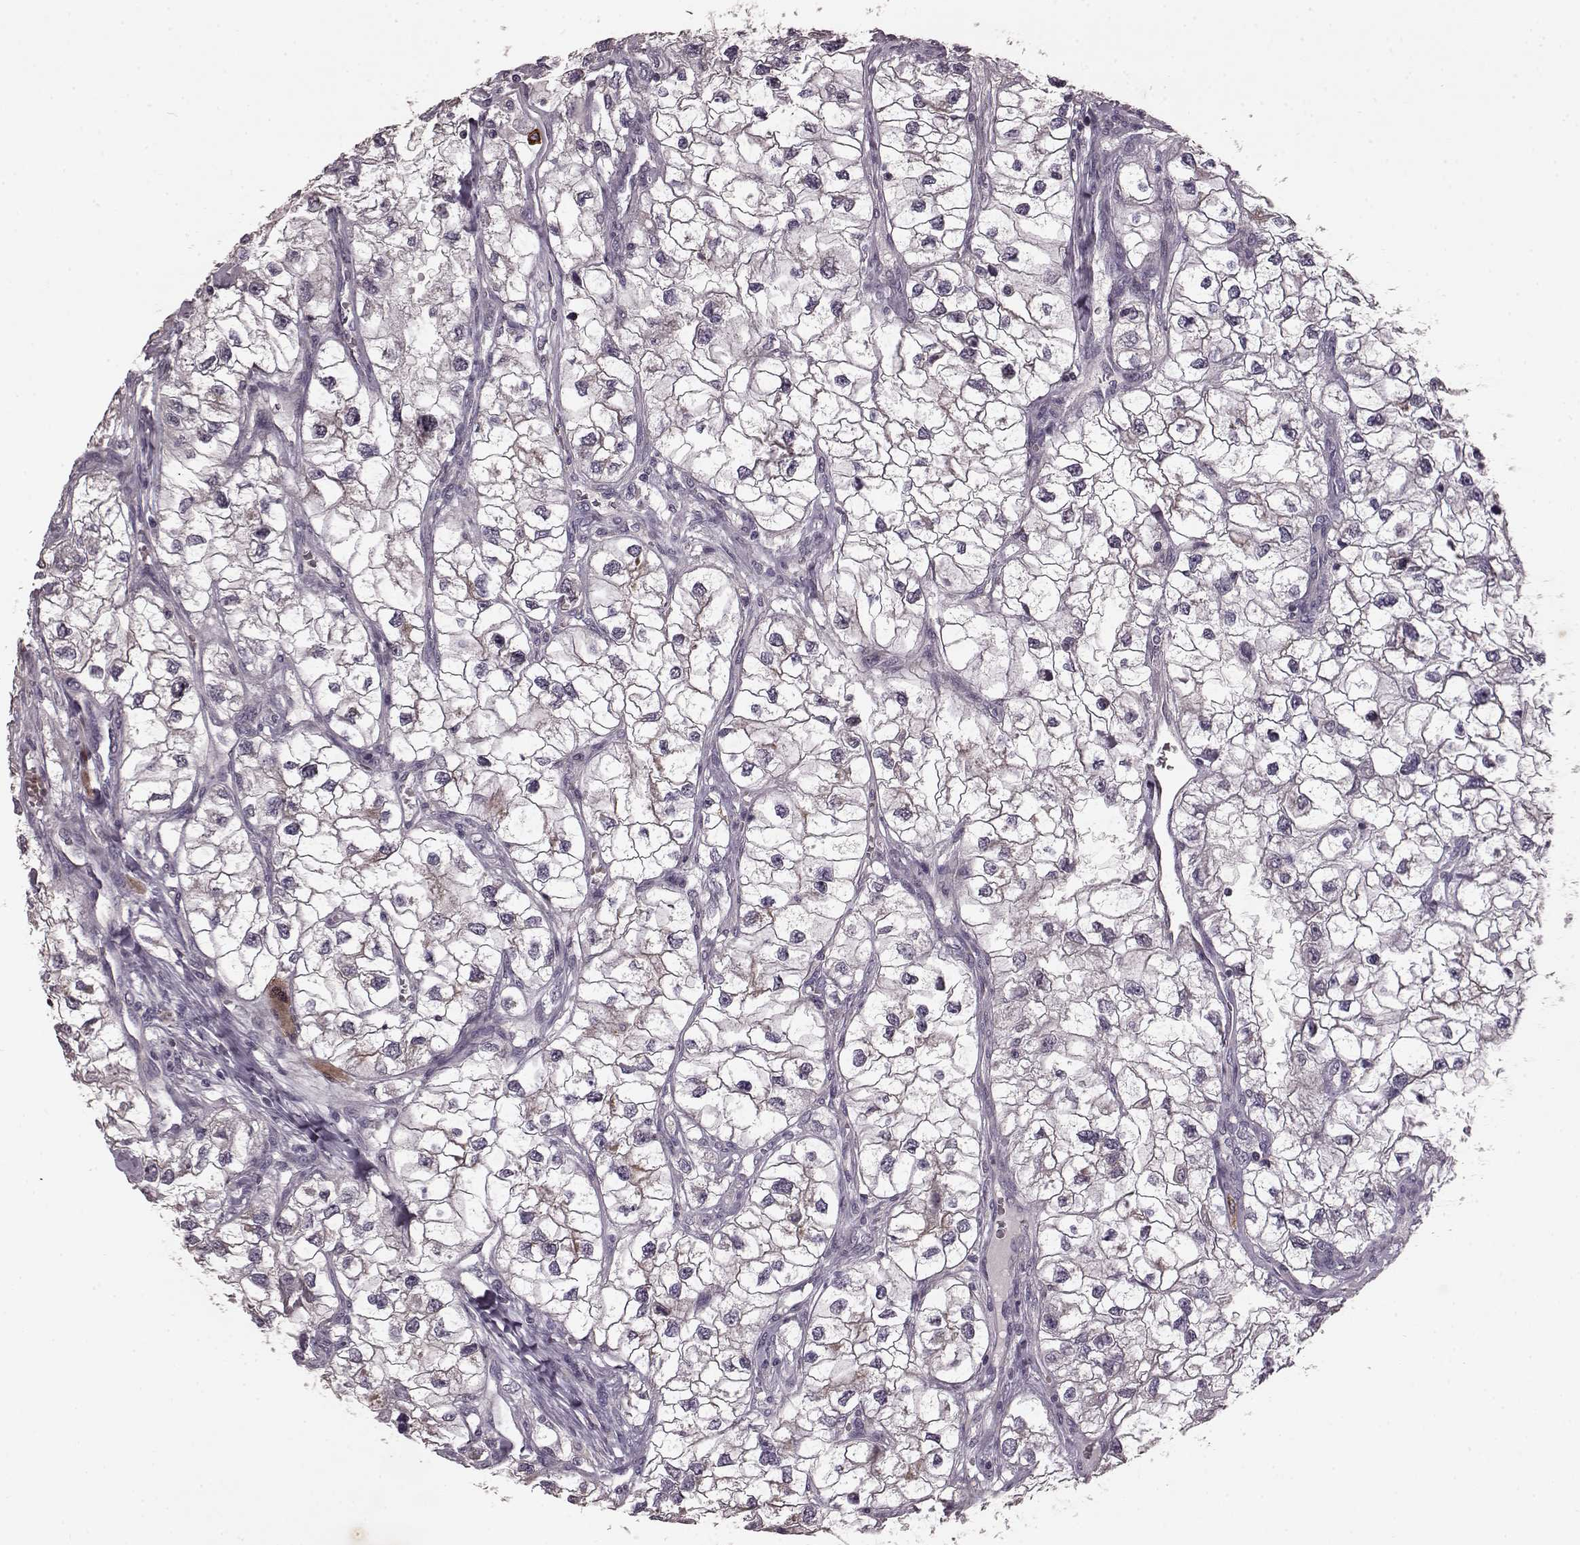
{"staining": {"intensity": "moderate", "quantity": "<25%", "location": "cytoplasmic/membranous"}, "tissue": "renal cancer", "cell_type": "Tumor cells", "image_type": "cancer", "snomed": [{"axis": "morphology", "description": "Adenocarcinoma, NOS"}, {"axis": "topography", "description": "Kidney"}], "caption": "High-magnification brightfield microscopy of renal adenocarcinoma stained with DAB (brown) and counterstained with hematoxylin (blue). tumor cells exhibit moderate cytoplasmic/membranous staining is identified in approximately<25% of cells.", "gene": "SLC52A3", "patient": {"sex": "male", "age": 59}}